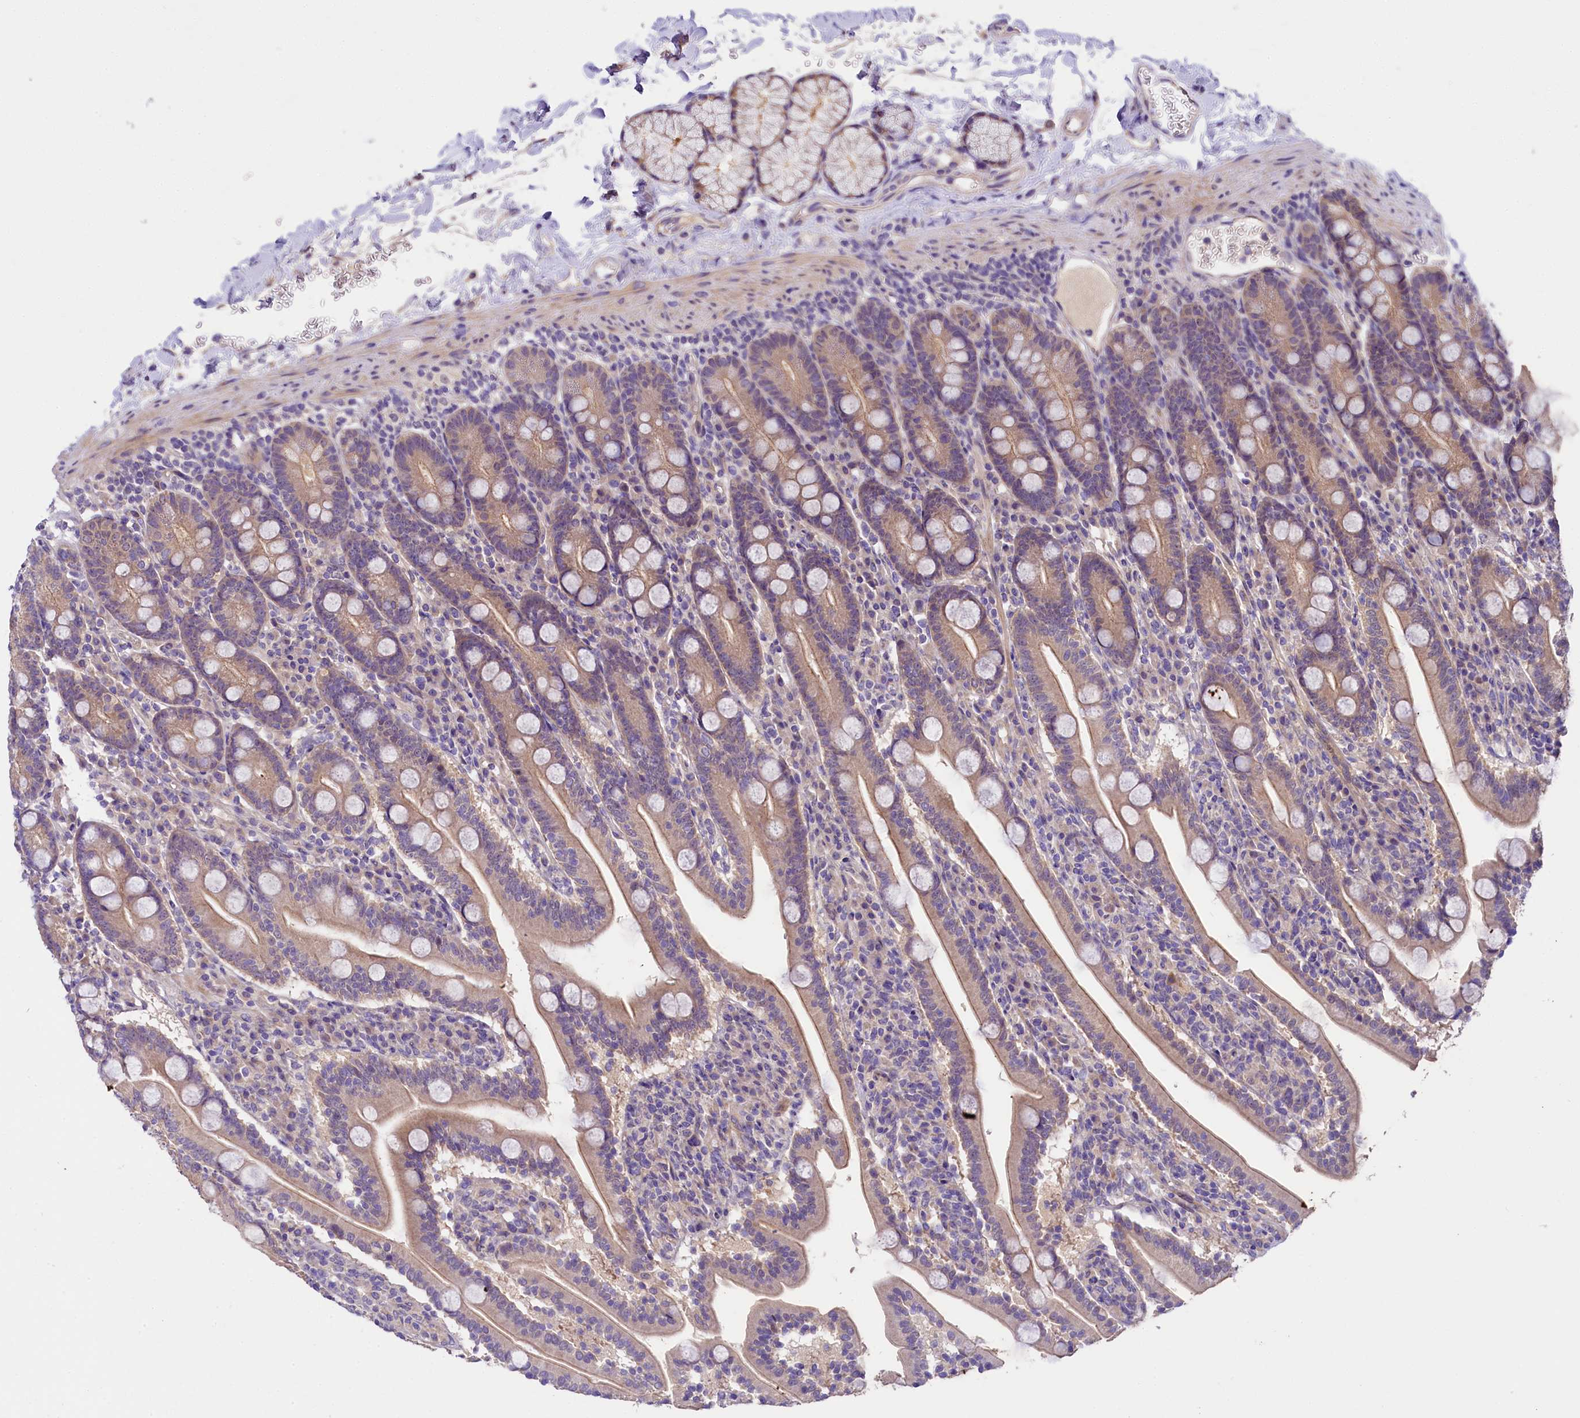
{"staining": {"intensity": "weak", "quantity": "25%-75%", "location": "cytoplasmic/membranous"}, "tissue": "duodenum", "cell_type": "Glandular cells", "image_type": "normal", "snomed": [{"axis": "morphology", "description": "Normal tissue, NOS"}, {"axis": "topography", "description": "Duodenum"}], "caption": "IHC of unremarkable human duodenum demonstrates low levels of weak cytoplasmic/membranous staining in approximately 25%-75% of glandular cells.", "gene": "UBXN6", "patient": {"sex": "male", "age": 35}}